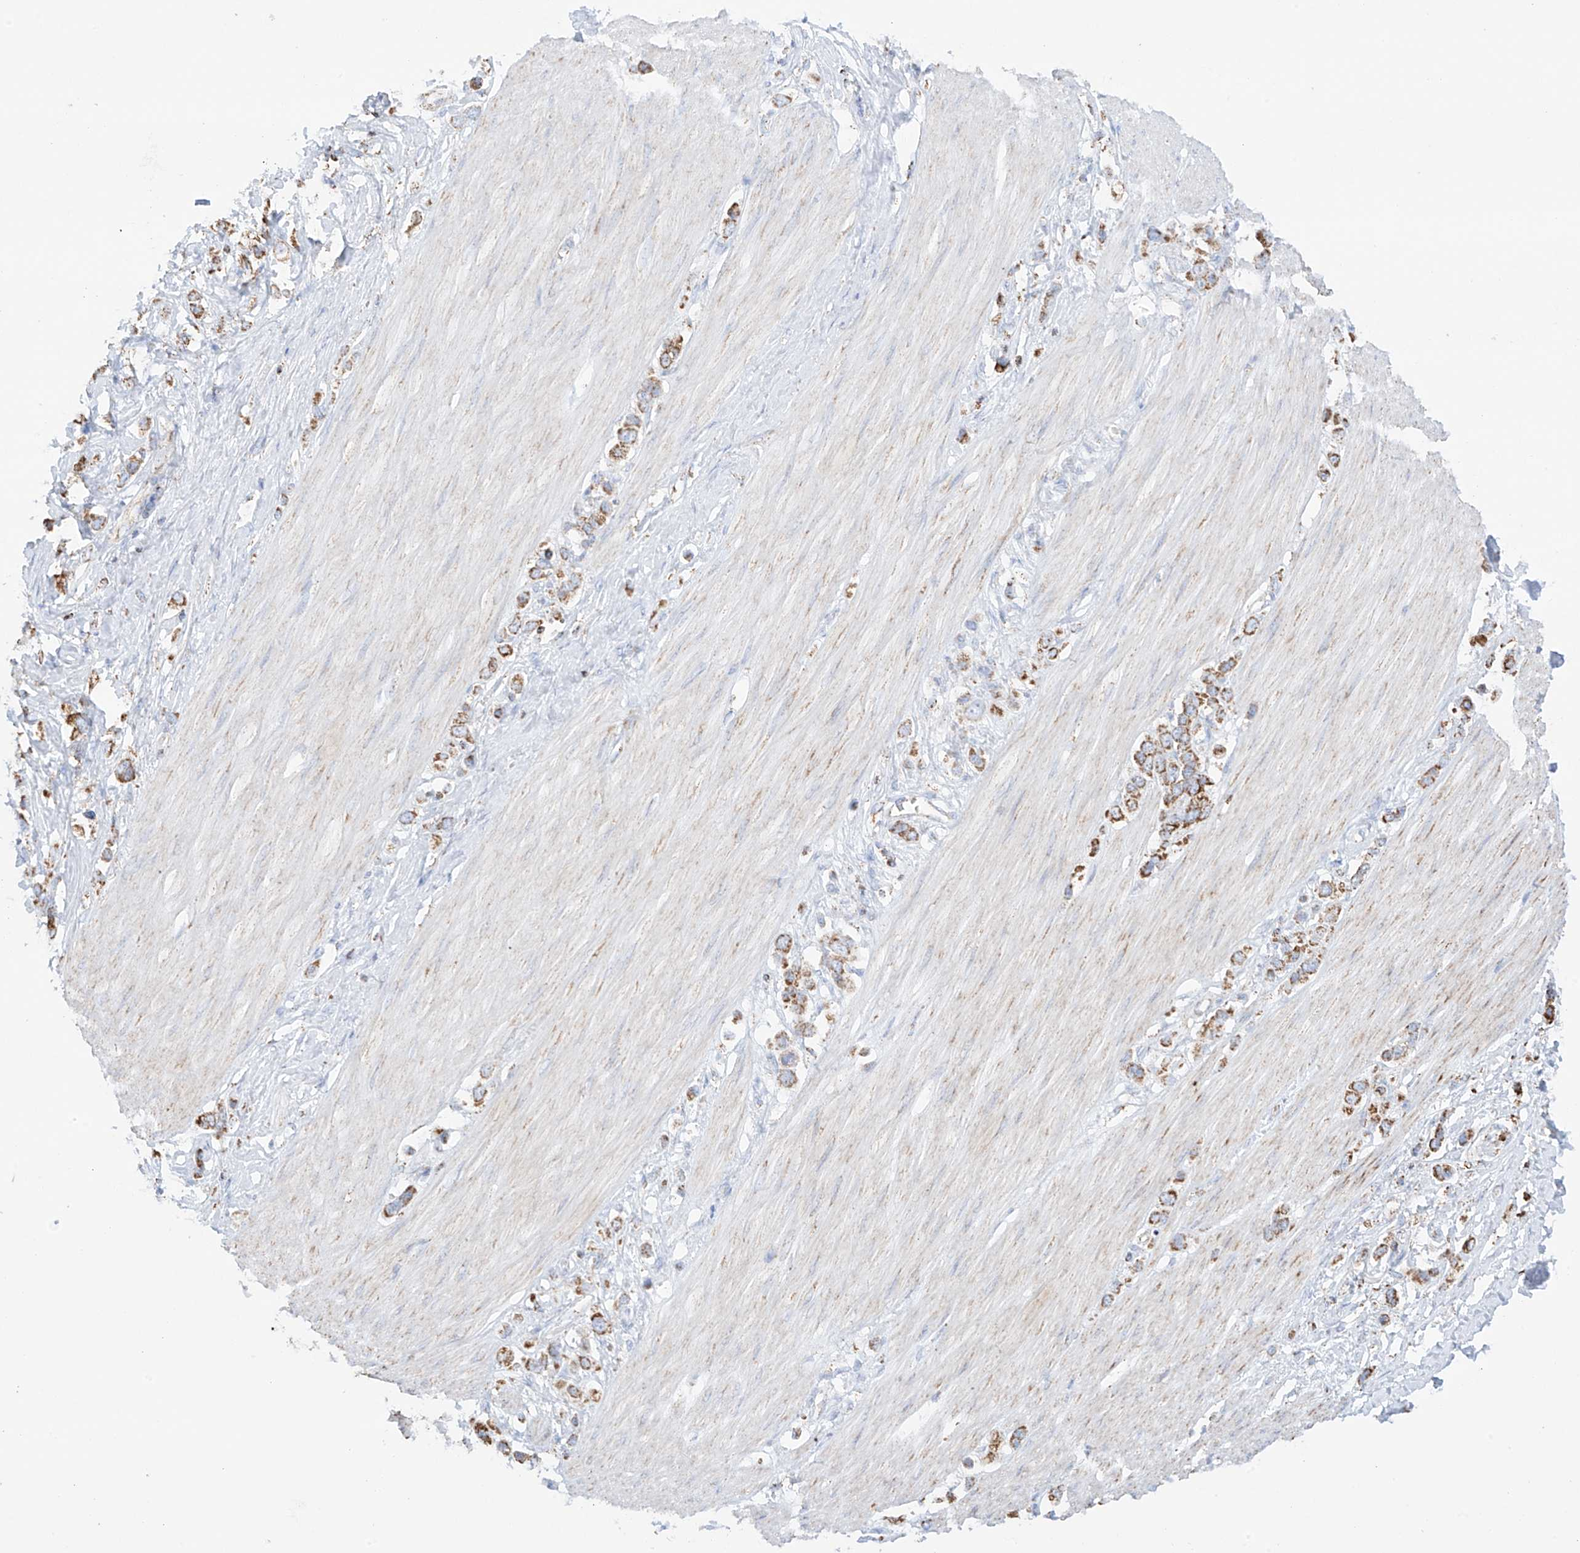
{"staining": {"intensity": "moderate", "quantity": ">75%", "location": "cytoplasmic/membranous"}, "tissue": "stomach cancer", "cell_type": "Tumor cells", "image_type": "cancer", "snomed": [{"axis": "morphology", "description": "Adenocarcinoma, NOS"}, {"axis": "topography", "description": "Stomach"}], "caption": "Brown immunohistochemical staining in stomach cancer (adenocarcinoma) shows moderate cytoplasmic/membranous expression in about >75% of tumor cells.", "gene": "XKR3", "patient": {"sex": "female", "age": 65}}